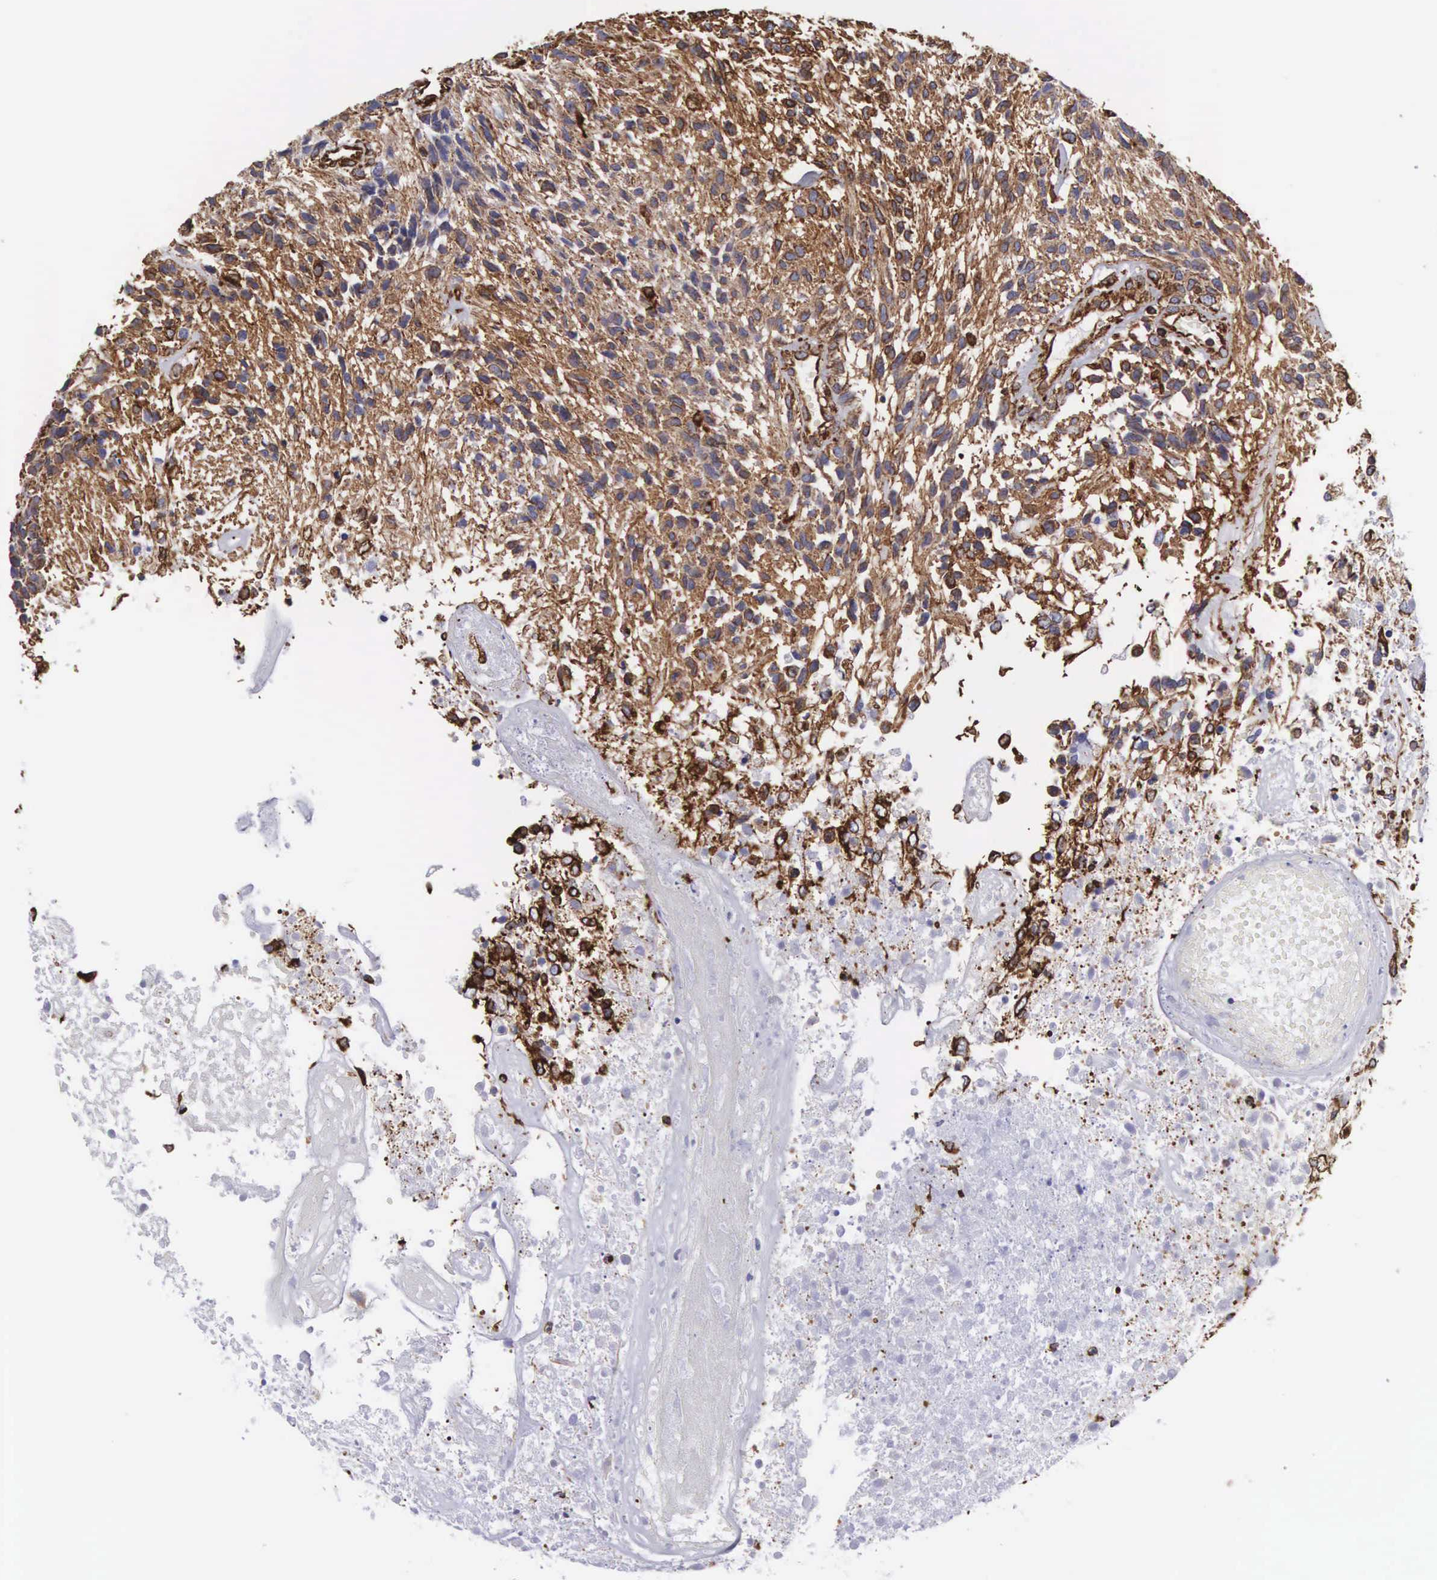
{"staining": {"intensity": "moderate", "quantity": "25%-75%", "location": "cytoplasmic/membranous"}, "tissue": "glioma", "cell_type": "Tumor cells", "image_type": "cancer", "snomed": [{"axis": "morphology", "description": "Glioma, malignant, High grade"}, {"axis": "topography", "description": "Brain"}], "caption": "Tumor cells show medium levels of moderate cytoplasmic/membranous expression in about 25%-75% of cells in human high-grade glioma (malignant). (Stains: DAB (3,3'-diaminobenzidine) in brown, nuclei in blue, Microscopy: brightfield microscopy at high magnification).", "gene": "VIM", "patient": {"sex": "male", "age": 77}}